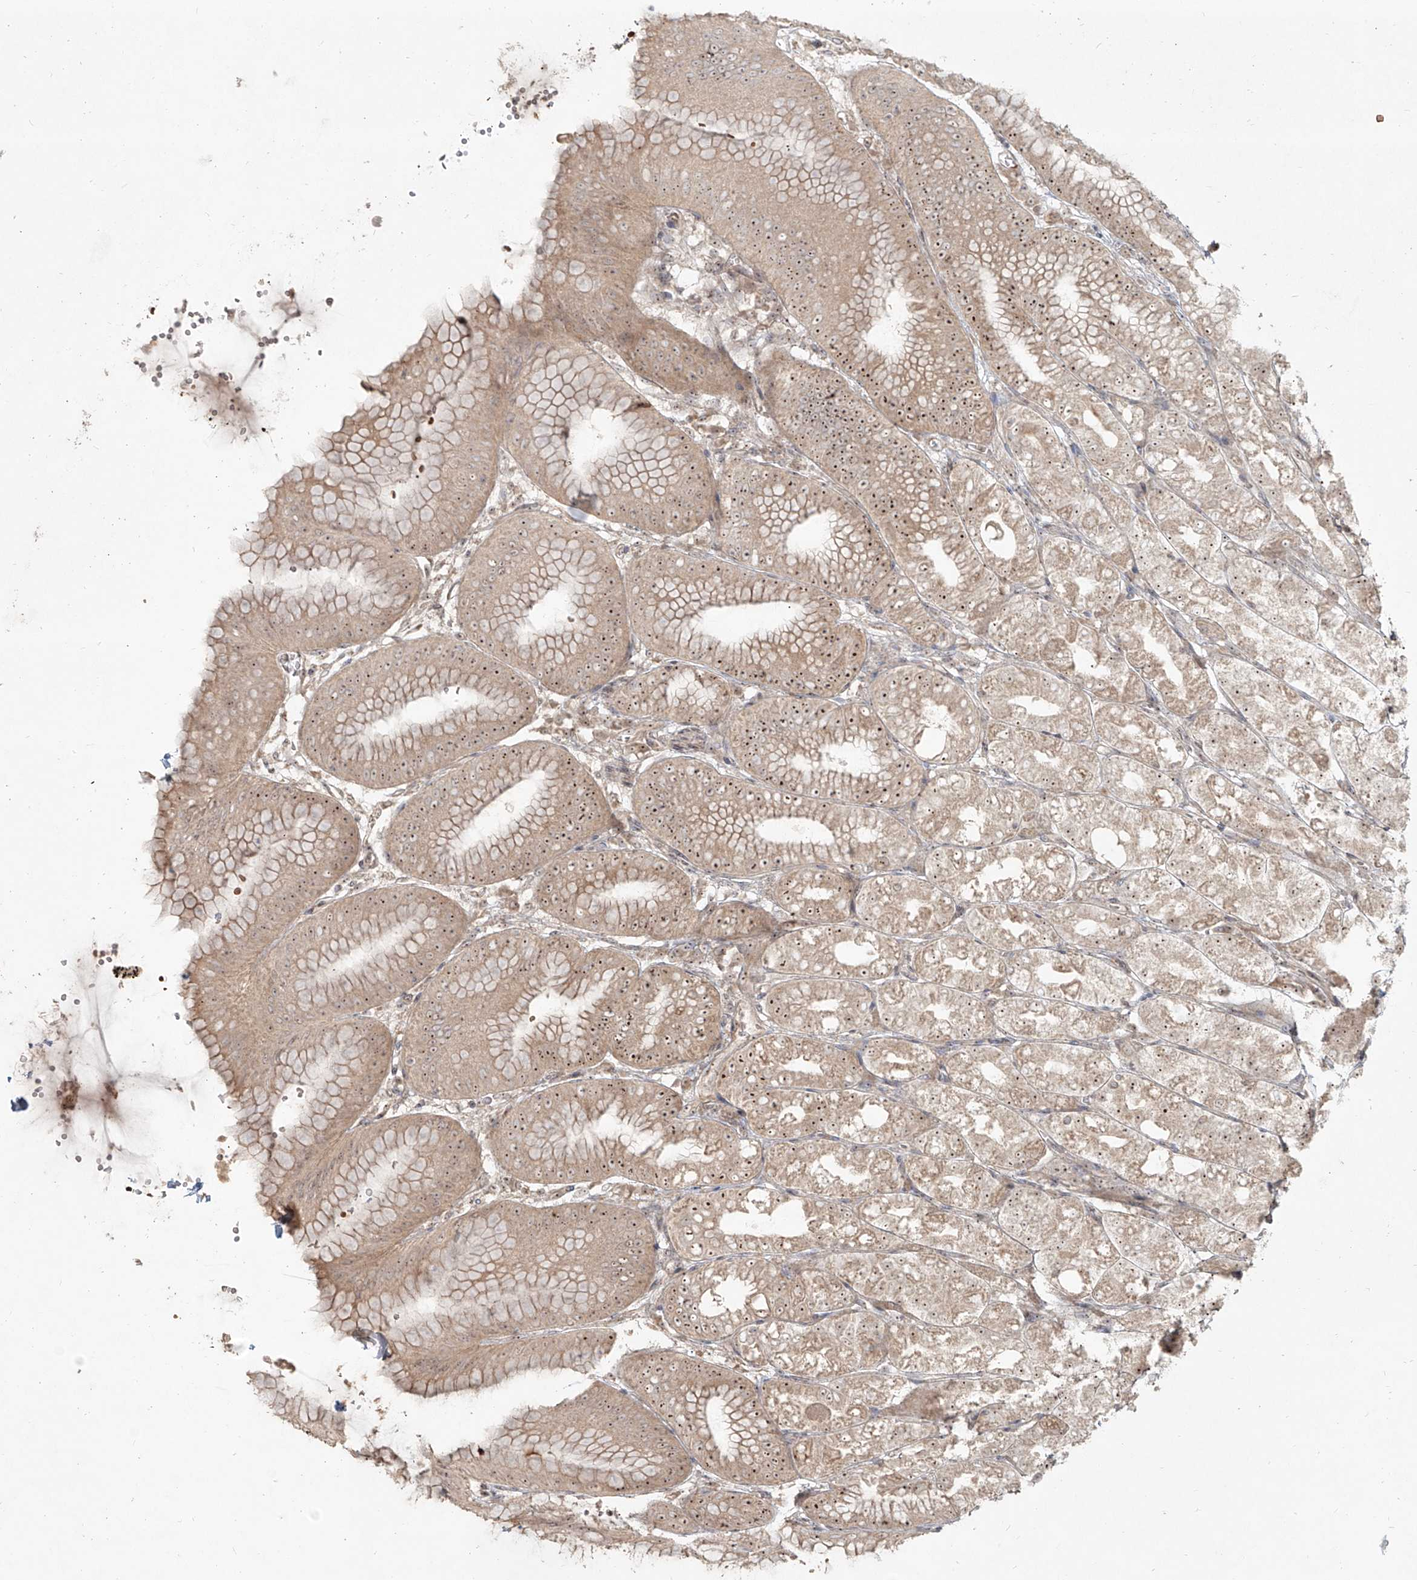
{"staining": {"intensity": "moderate", "quantity": ">75%", "location": "cytoplasmic/membranous,nuclear"}, "tissue": "stomach", "cell_type": "Glandular cells", "image_type": "normal", "snomed": [{"axis": "morphology", "description": "Normal tissue, NOS"}, {"axis": "topography", "description": "Stomach, lower"}], "caption": "Protein expression analysis of benign human stomach reveals moderate cytoplasmic/membranous,nuclear positivity in approximately >75% of glandular cells. The staining was performed using DAB (3,3'-diaminobenzidine) to visualize the protein expression in brown, while the nuclei were stained in blue with hematoxylin (Magnification: 20x).", "gene": "BYSL", "patient": {"sex": "male", "age": 71}}